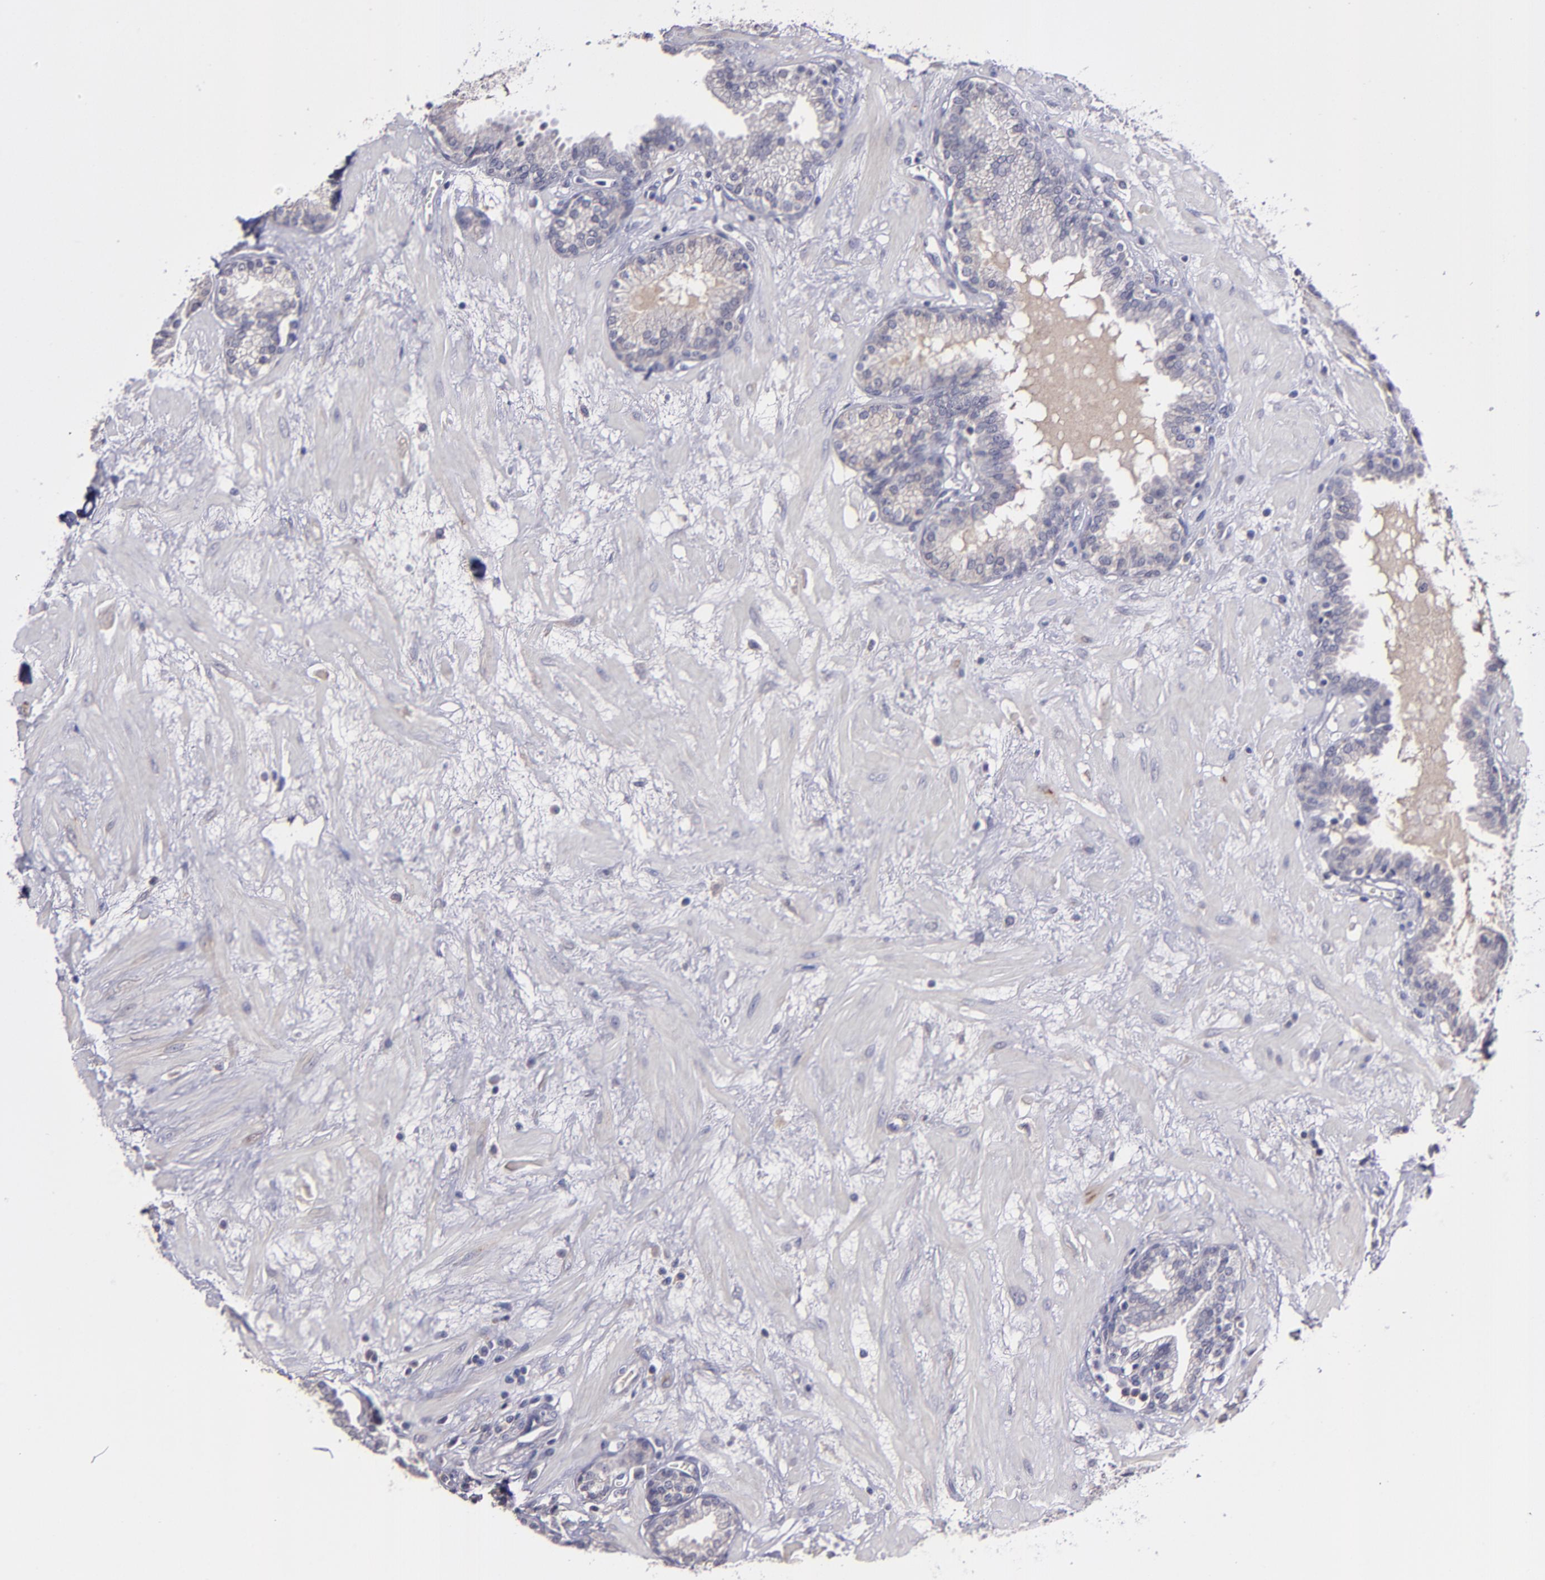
{"staining": {"intensity": "negative", "quantity": "none", "location": "none"}, "tissue": "prostate", "cell_type": "Glandular cells", "image_type": "normal", "snomed": [{"axis": "morphology", "description": "Normal tissue, NOS"}, {"axis": "topography", "description": "Prostate"}], "caption": "Glandular cells show no significant protein positivity in unremarkable prostate. (DAB IHC visualized using brightfield microscopy, high magnification).", "gene": "MASP1", "patient": {"sex": "male", "age": 64}}